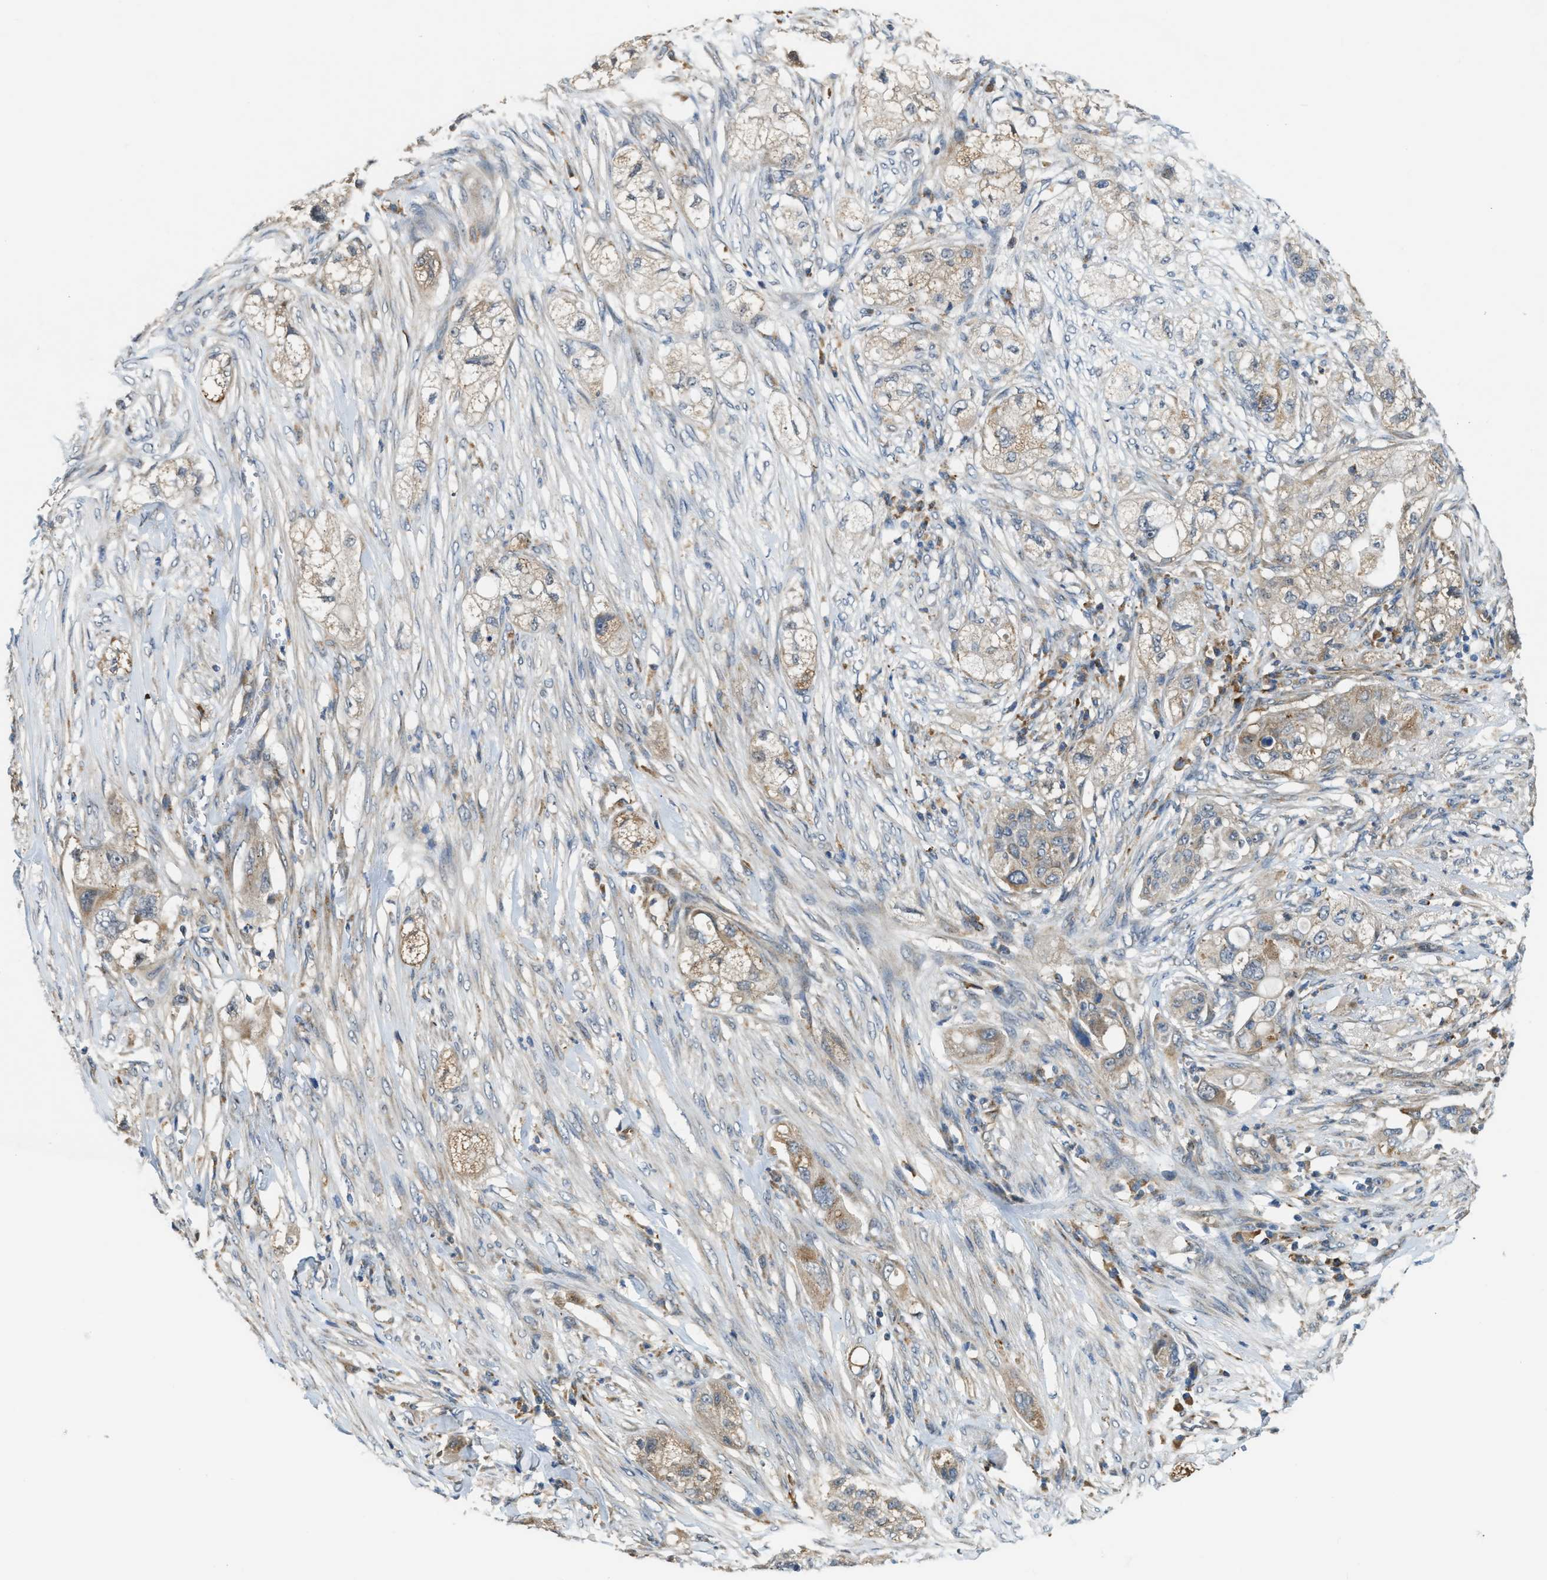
{"staining": {"intensity": "moderate", "quantity": ">75%", "location": "cytoplasmic/membranous"}, "tissue": "pancreatic cancer", "cell_type": "Tumor cells", "image_type": "cancer", "snomed": [{"axis": "morphology", "description": "Adenocarcinoma, NOS"}, {"axis": "topography", "description": "Pancreas"}], "caption": "High-power microscopy captured an IHC micrograph of adenocarcinoma (pancreatic), revealing moderate cytoplasmic/membranous expression in about >75% of tumor cells.", "gene": "STARD3NL", "patient": {"sex": "female", "age": 78}}